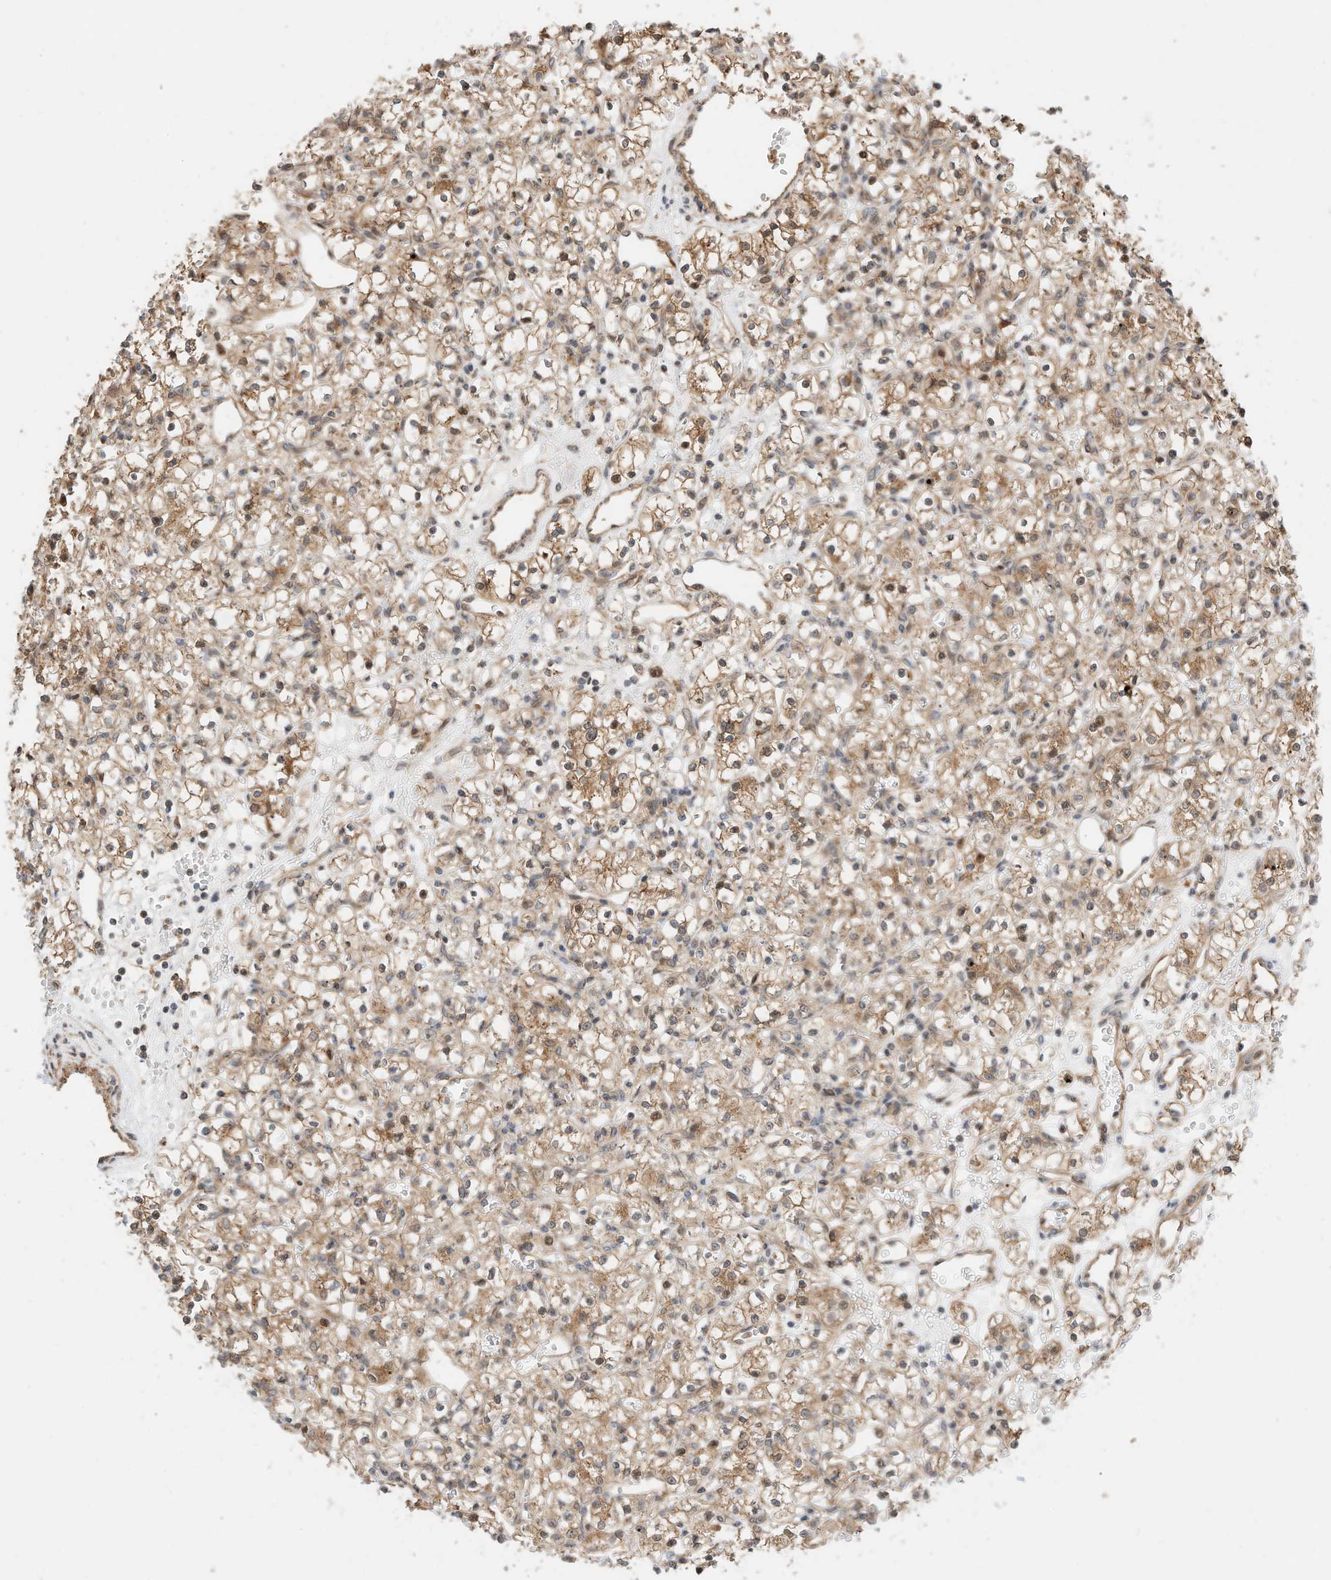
{"staining": {"intensity": "moderate", "quantity": ">75%", "location": "cytoplasmic/membranous"}, "tissue": "renal cancer", "cell_type": "Tumor cells", "image_type": "cancer", "snomed": [{"axis": "morphology", "description": "Adenocarcinoma, NOS"}, {"axis": "topography", "description": "Kidney"}], "caption": "This image shows renal cancer (adenocarcinoma) stained with immunohistochemistry to label a protein in brown. The cytoplasmic/membranous of tumor cells show moderate positivity for the protein. Nuclei are counter-stained blue.", "gene": "CPAMD8", "patient": {"sex": "female", "age": 59}}